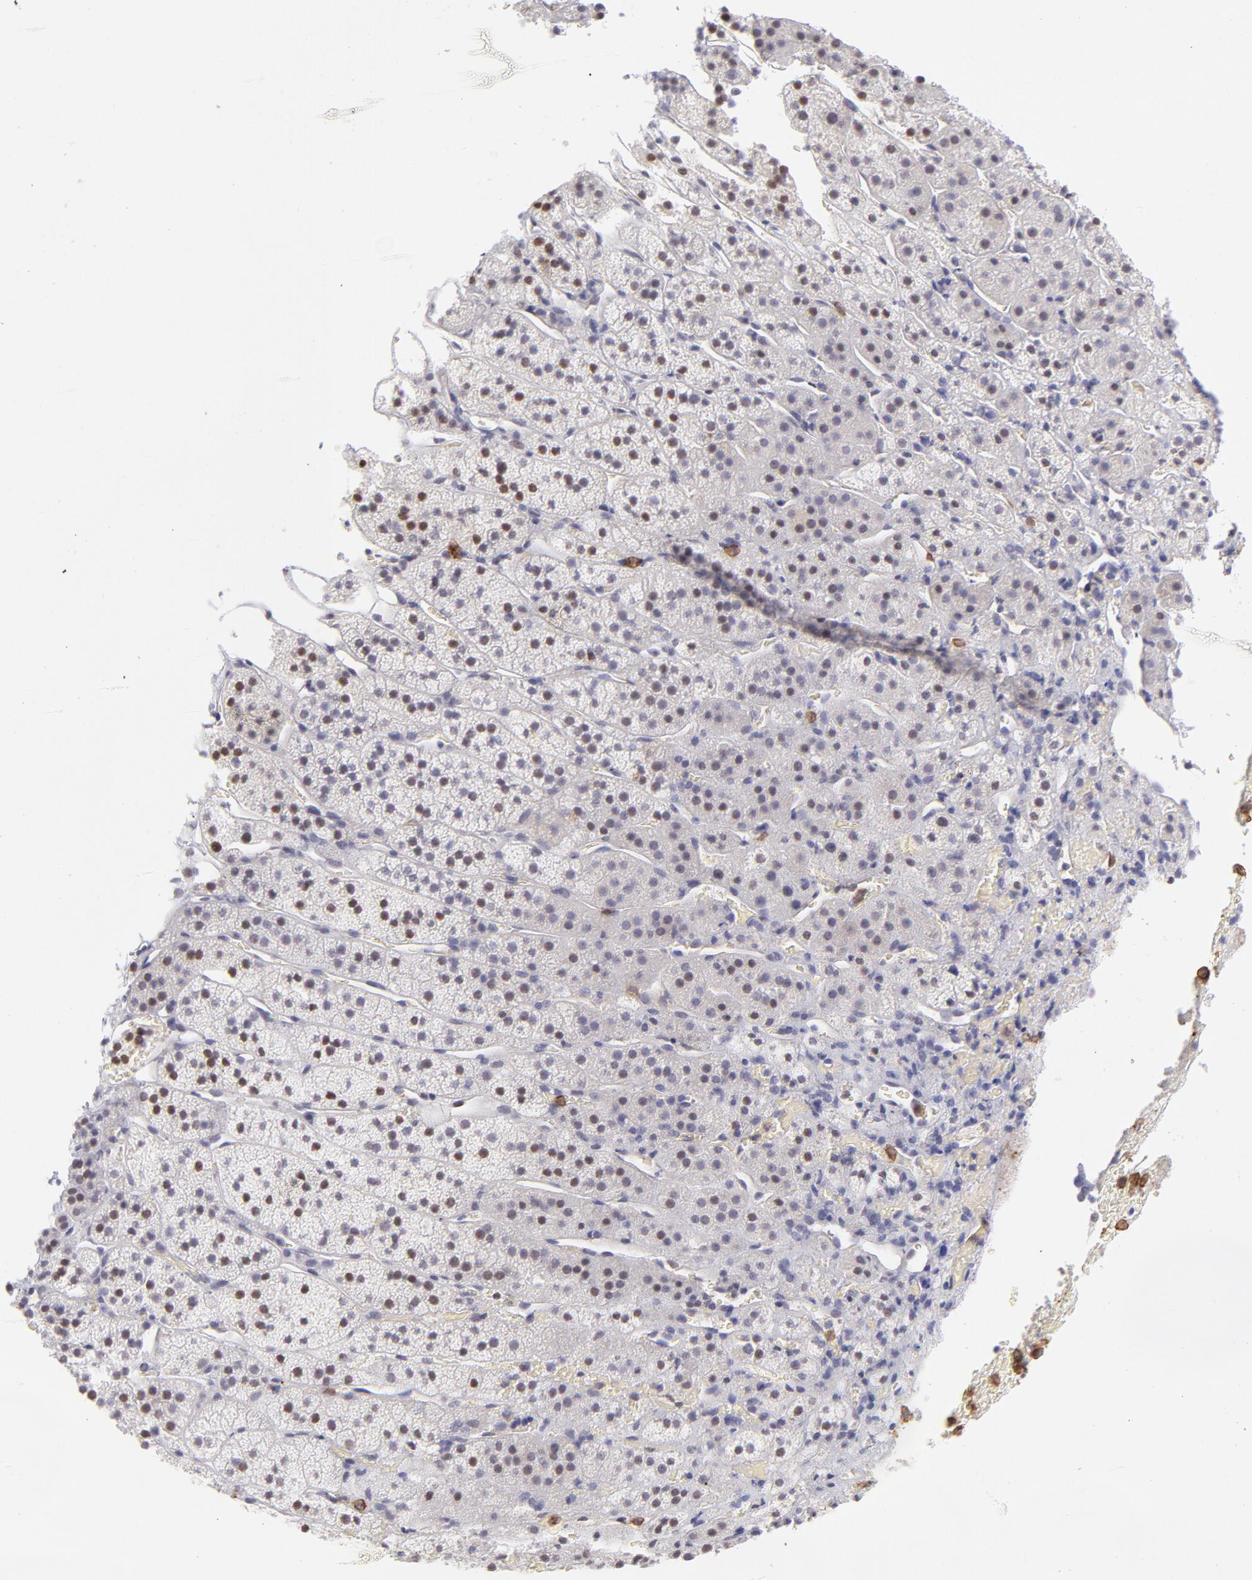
{"staining": {"intensity": "weak", "quantity": "<25%", "location": "nuclear"}, "tissue": "adrenal gland", "cell_type": "Glandular cells", "image_type": "normal", "snomed": [{"axis": "morphology", "description": "Normal tissue, NOS"}, {"axis": "topography", "description": "Adrenal gland"}], "caption": "Immunohistochemical staining of benign human adrenal gland reveals no significant staining in glandular cells. (IHC, brightfield microscopy, high magnification).", "gene": "LTB4R", "patient": {"sex": "female", "age": 44}}